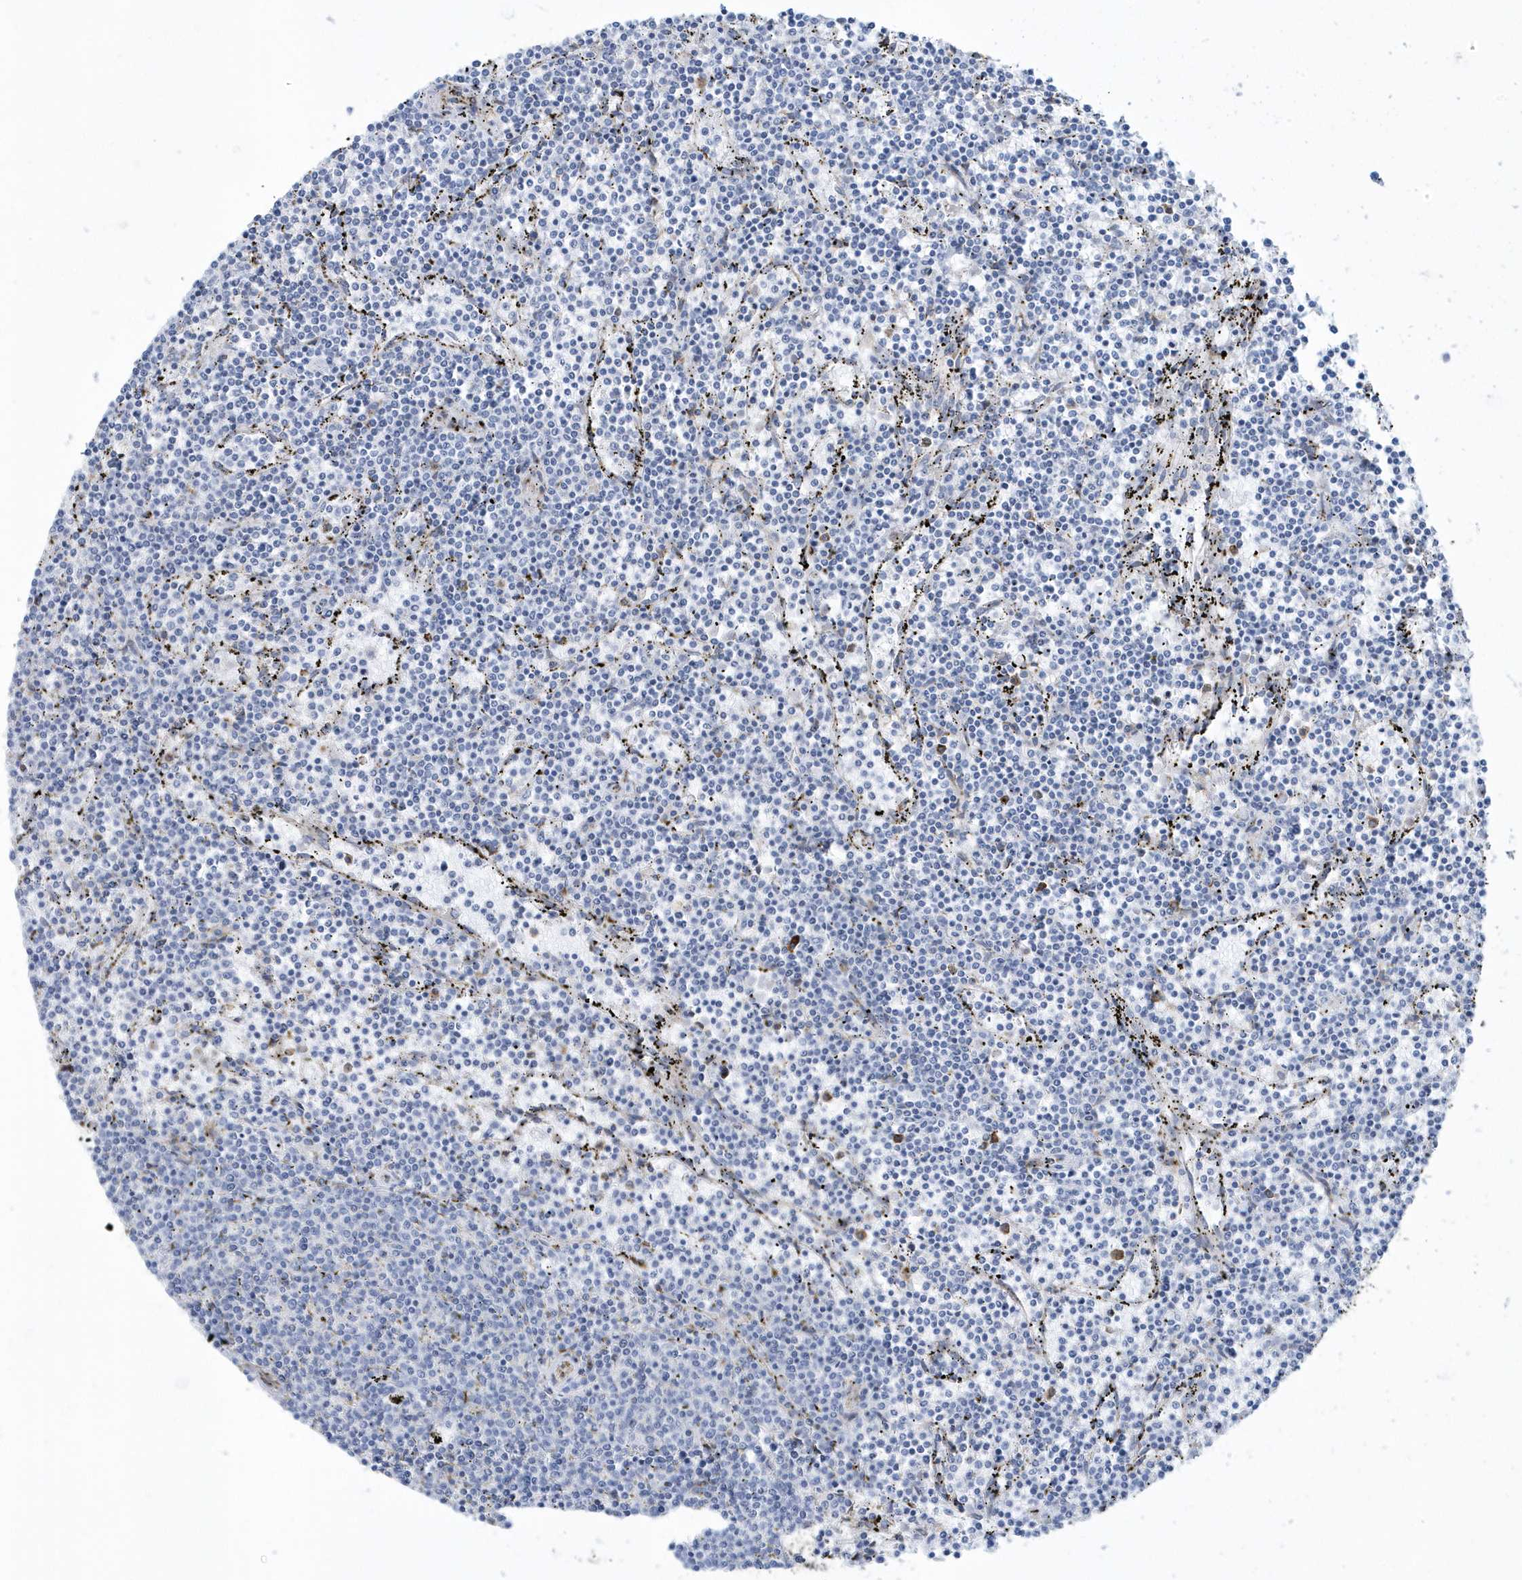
{"staining": {"intensity": "negative", "quantity": "none", "location": "none"}, "tissue": "lymphoma", "cell_type": "Tumor cells", "image_type": "cancer", "snomed": [{"axis": "morphology", "description": "Malignant lymphoma, non-Hodgkin's type, Low grade"}, {"axis": "topography", "description": "Spleen"}], "caption": "Tumor cells are negative for brown protein staining in malignant lymphoma, non-Hodgkin's type (low-grade).", "gene": "DCAF1", "patient": {"sex": "female", "age": 50}}